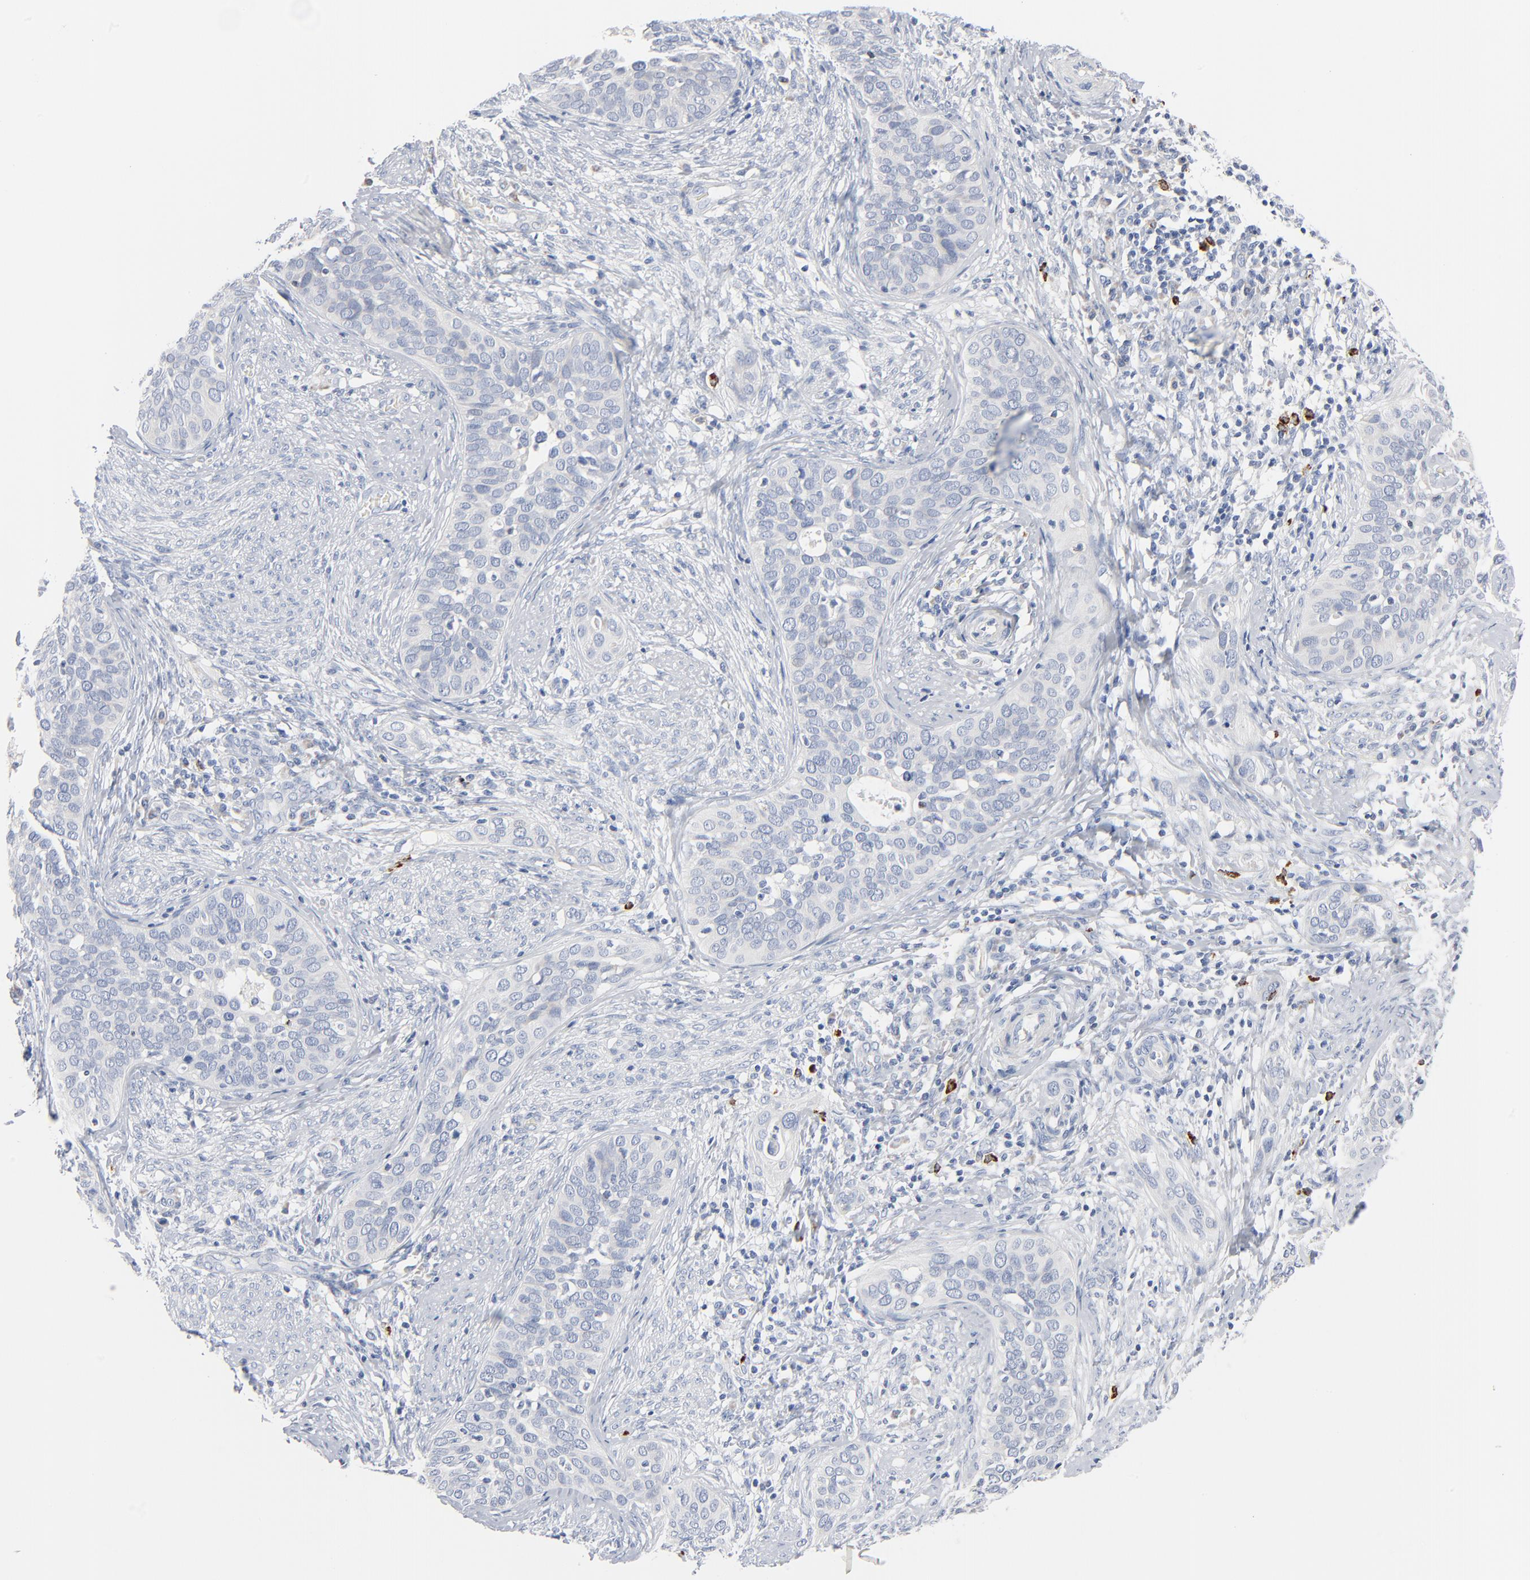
{"staining": {"intensity": "negative", "quantity": "none", "location": "none"}, "tissue": "cervical cancer", "cell_type": "Tumor cells", "image_type": "cancer", "snomed": [{"axis": "morphology", "description": "Squamous cell carcinoma, NOS"}, {"axis": "topography", "description": "Cervix"}], "caption": "Immunohistochemistry of human cervical cancer displays no positivity in tumor cells.", "gene": "GZMB", "patient": {"sex": "female", "age": 31}}